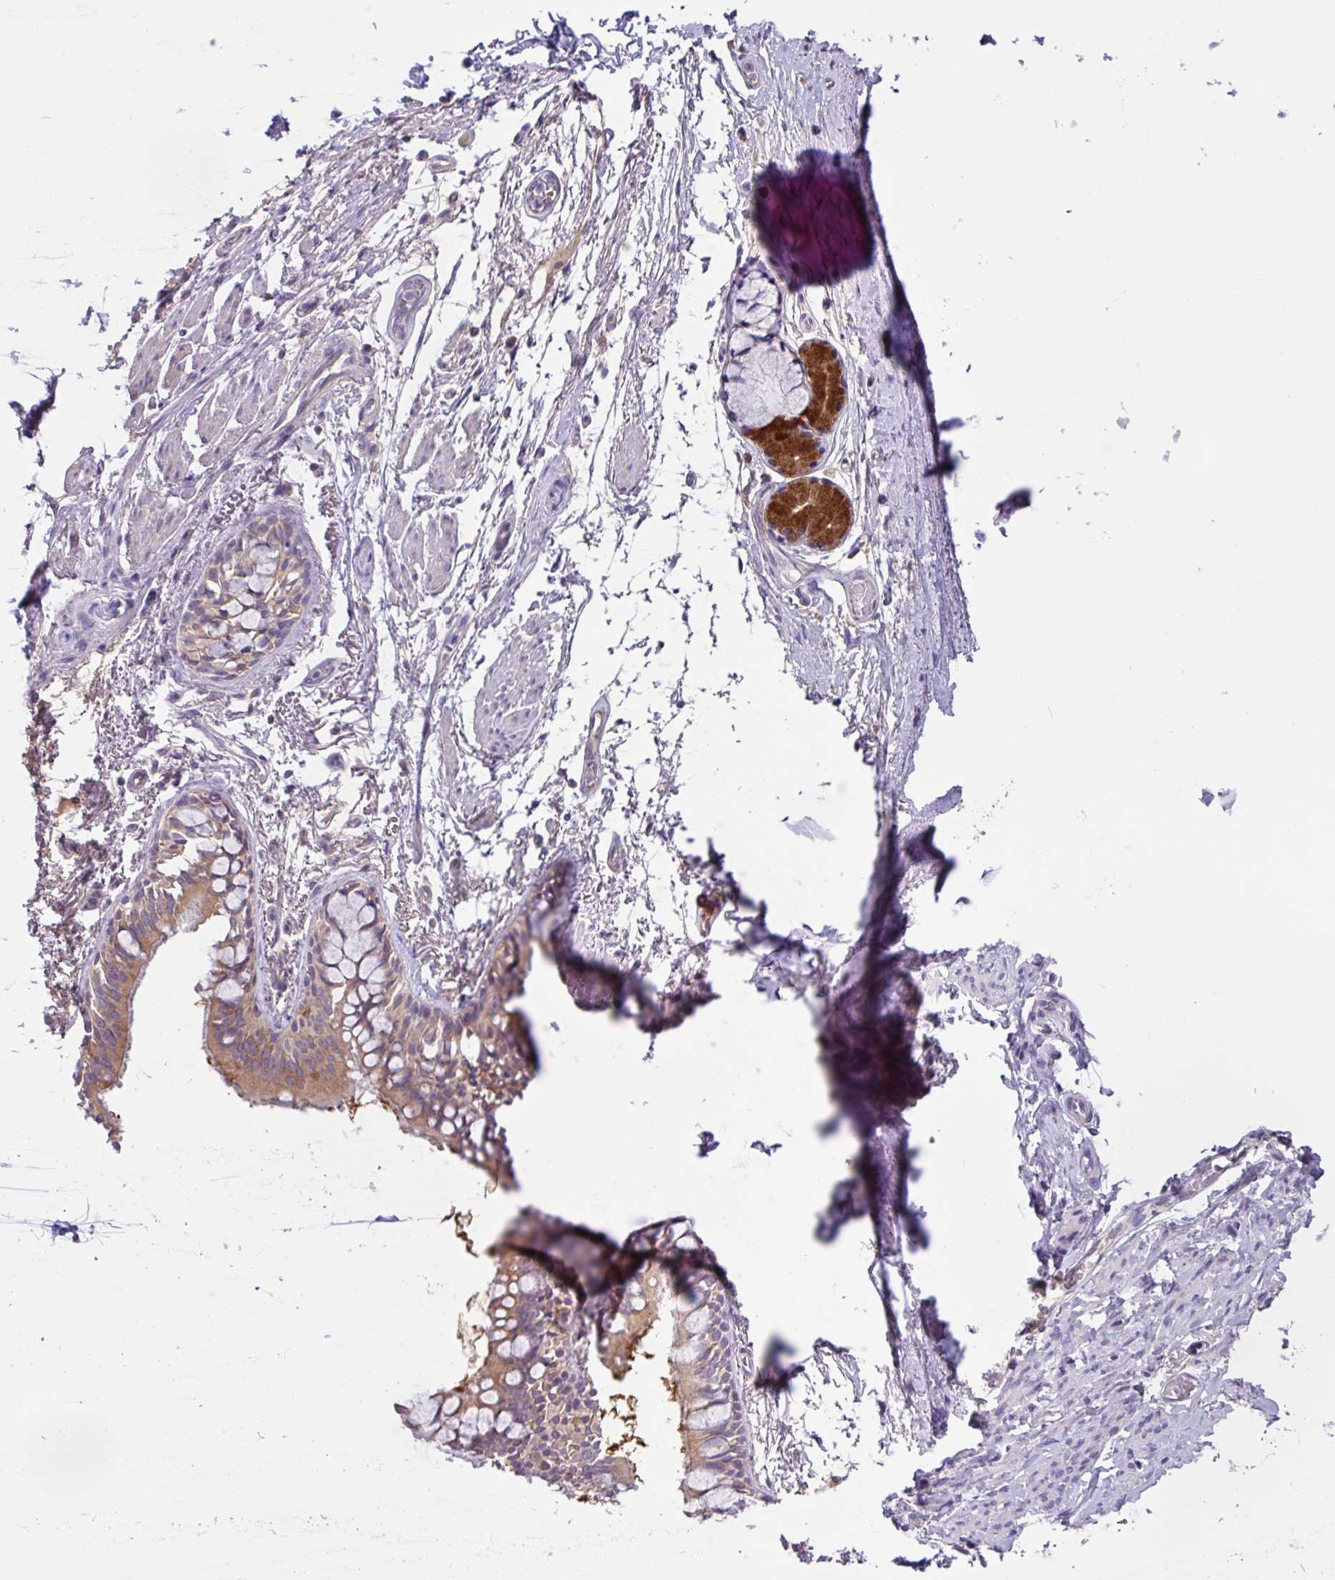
{"staining": {"intensity": "moderate", "quantity": ">75%", "location": "cytoplasmic/membranous"}, "tissue": "bronchus", "cell_type": "Respiratory epithelial cells", "image_type": "normal", "snomed": [{"axis": "morphology", "description": "Normal tissue, NOS"}, {"axis": "topography", "description": "Bronchus"}], "caption": "Respiratory epithelial cells display medium levels of moderate cytoplasmic/membranous positivity in approximately >75% of cells in normal human bronchus. The staining was performed using DAB to visualize the protein expression in brown, while the nuclei were stained in blue with hematoxylin (Magnification: 20x).", "gene": "SFTPB", "patient": {"sex": "male", "age": 70}}